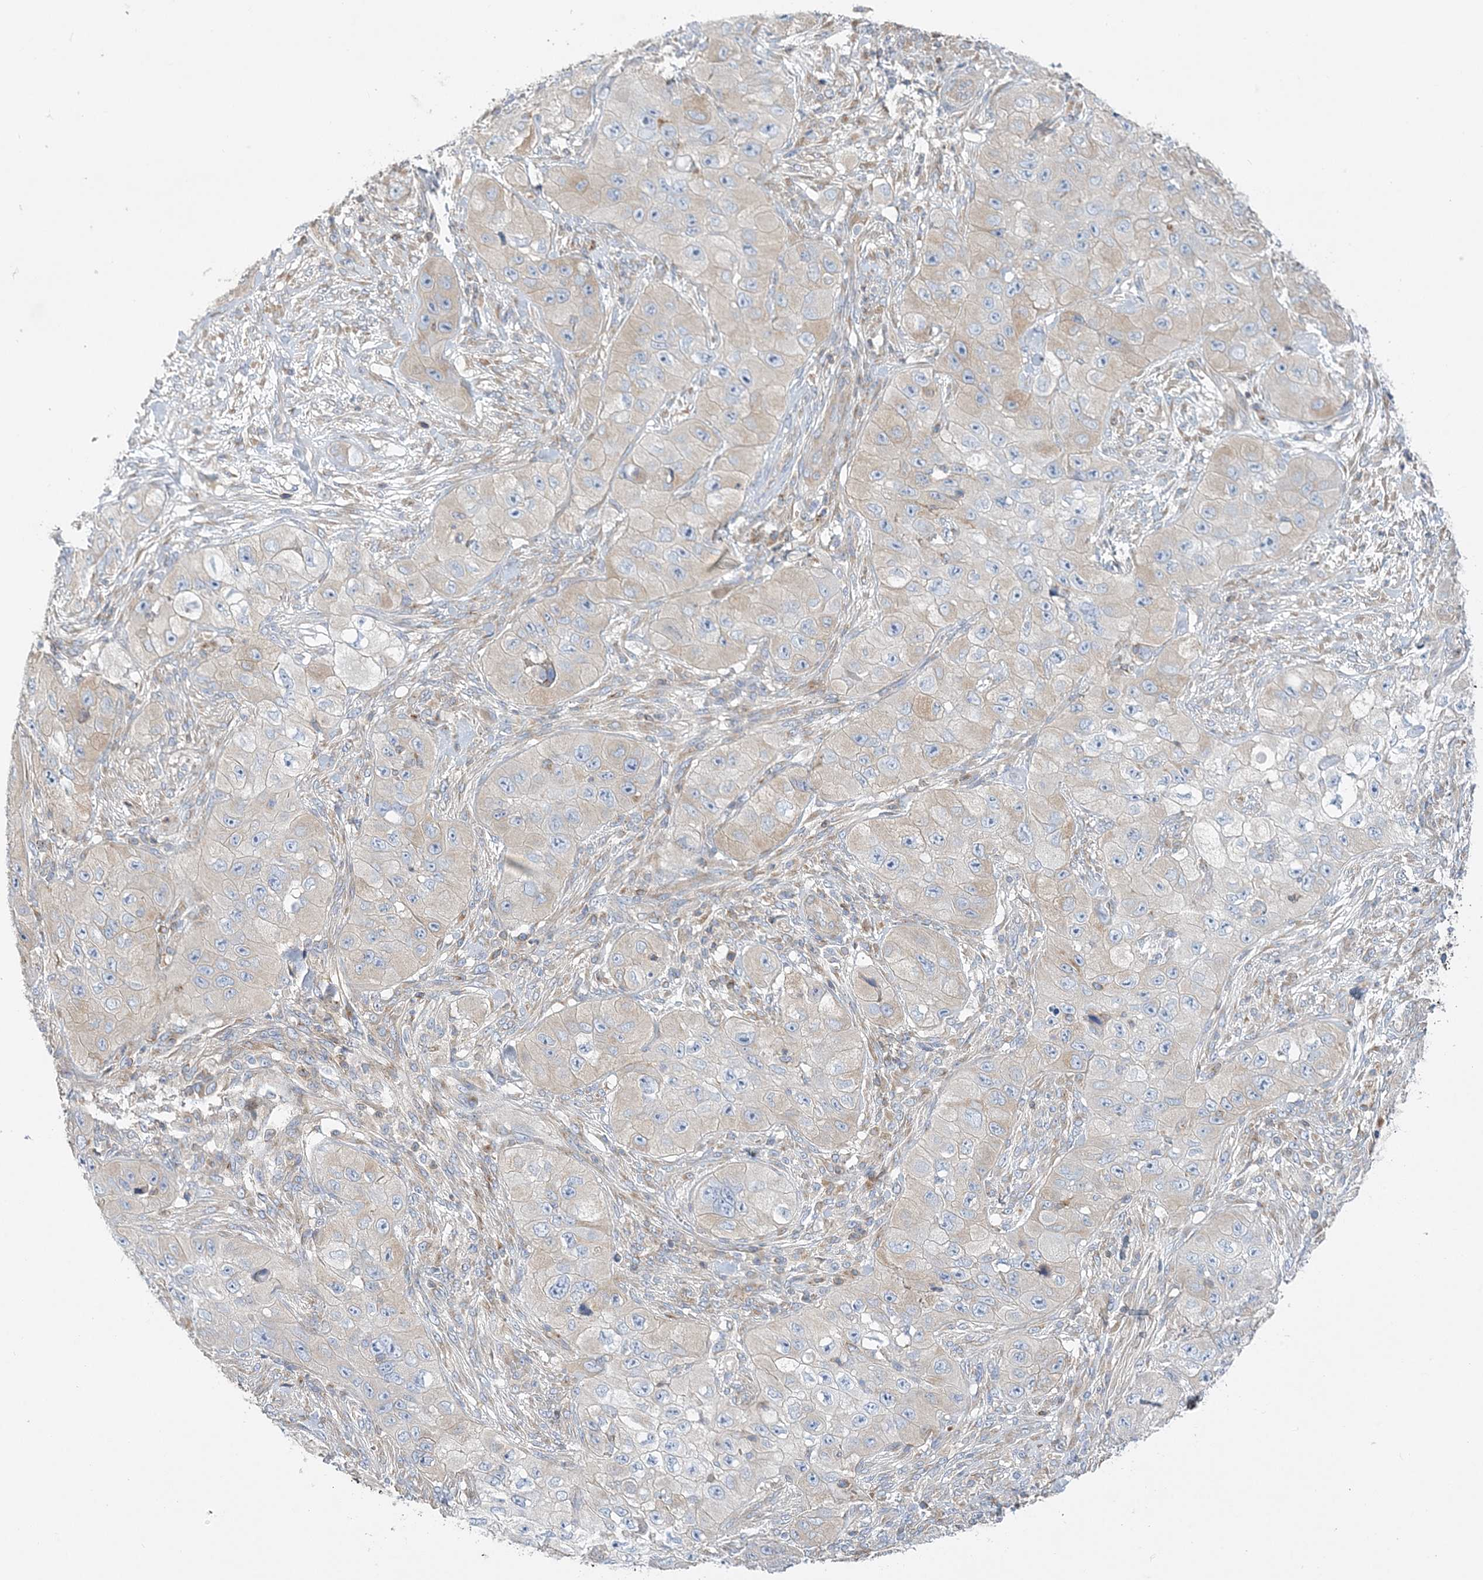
{"staining": {"intensity": "weak", "quantity": "<25%", "location": "cytoplasmic/membranous"}, "tissue": "skin cancer", "cell_type": "Tumor cells", "image_type": "cancer", "snomed": [{"axis": "morphology", "description": "Squamous cell carcinoma, NOS"}, {"axis": "topography", "description": "Skin"}, {"axis": "topography", "description": "Subcutis"}], "caption": "Immunohistochemistry (IHC) photomicrograph of skin squamous cell carcinoma stained for a protein (brown), which reveals no expression in tumor cells.", "gene": "FAM114A2", "patient": {"sex": "male", "age": 73}}